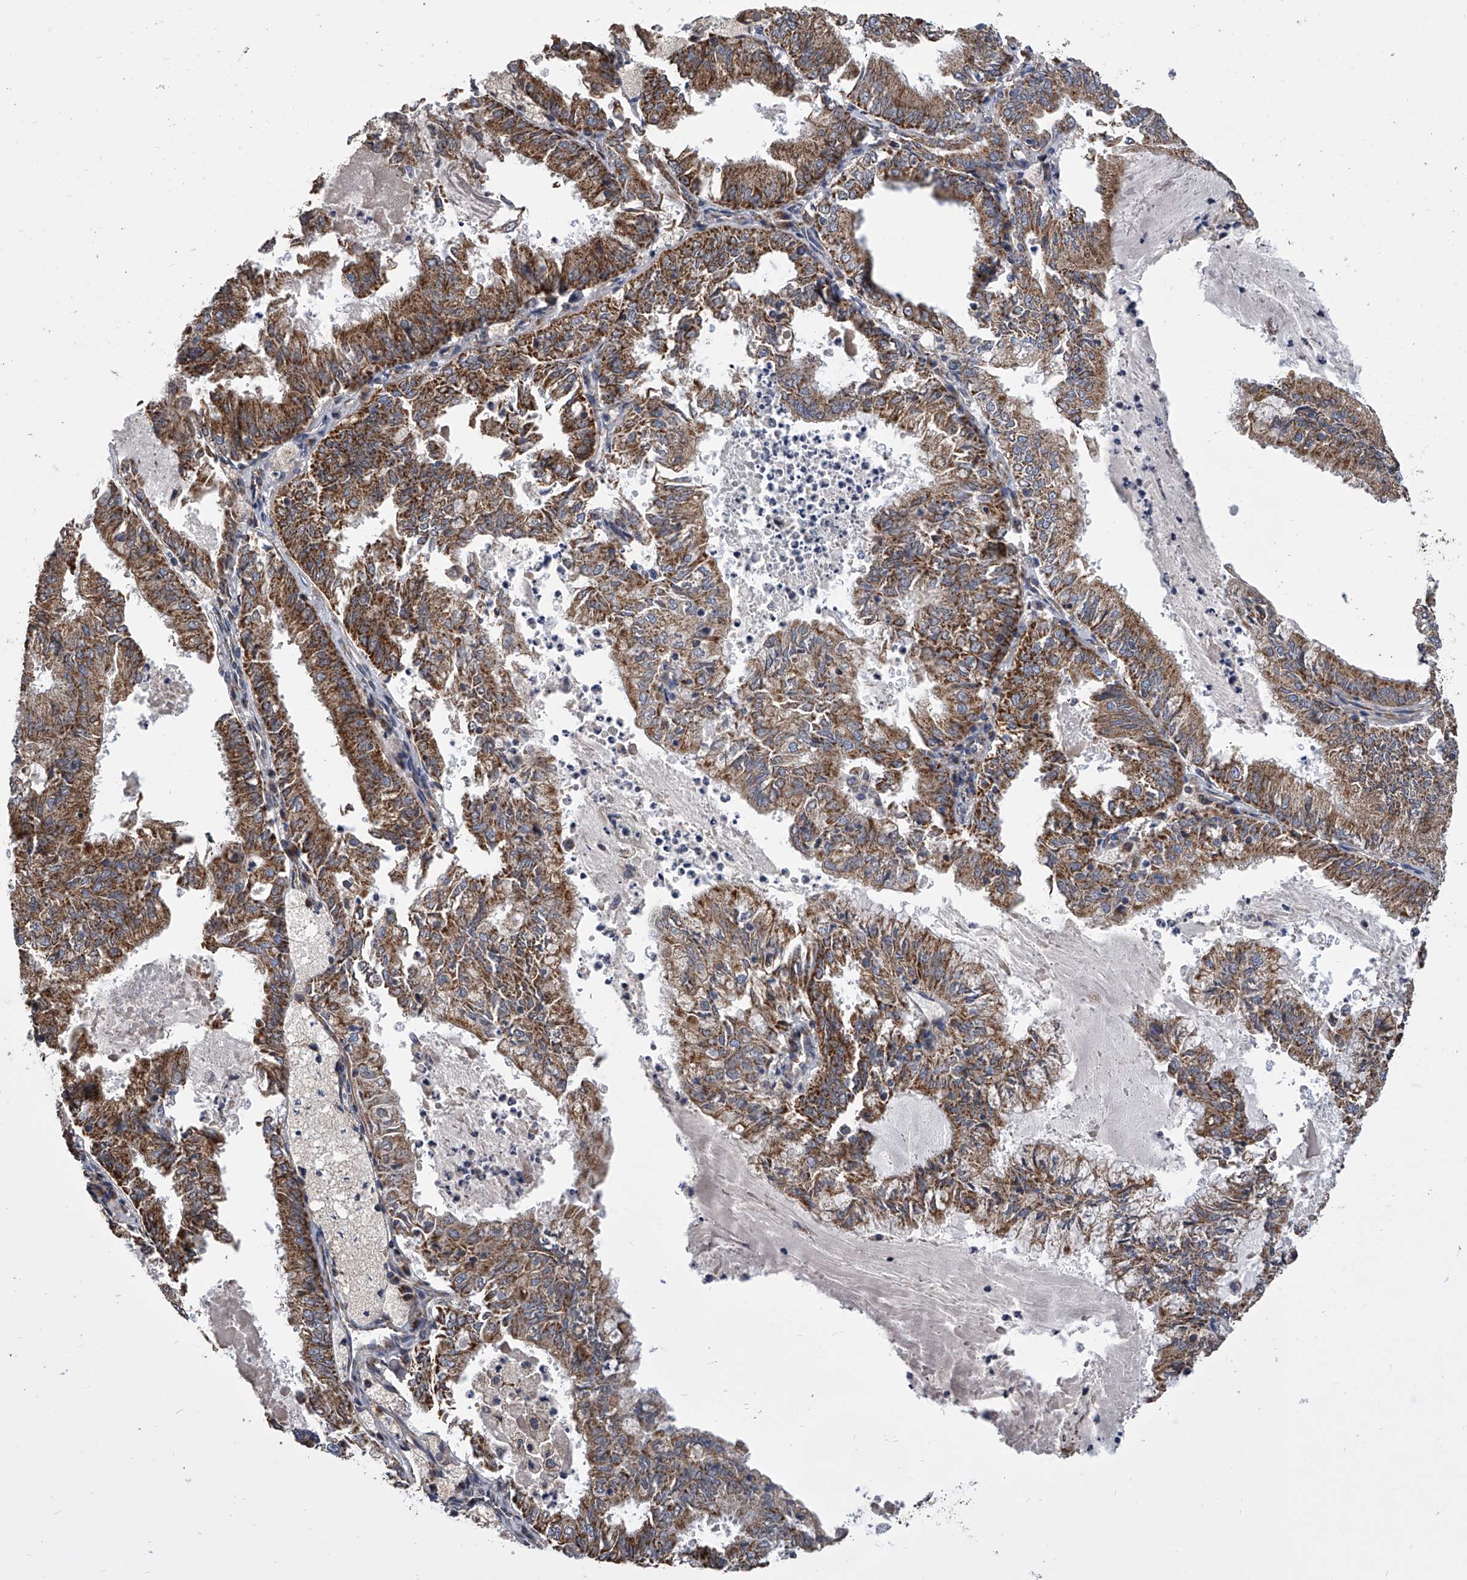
{"staining": {"intensity": "strong", "quantity": ">75%", "location": "cytoplasmic/membranous"}, "tissue": "endometrial cancer", "cell_type": "Tumor cells", "image_type": "cancer", "snomed": [{"axis": "morphology", "description": "Adenocarcinoma, NOS"}, {"axis": "topography", "description": "Endometrium"}], "caption": "Human endometrial adenocarcinoma stained with a protein marker exhibits strong staining in tumor cells.", "gene": "MRPL28", "patient": {"sex": "female", "age": 57}}